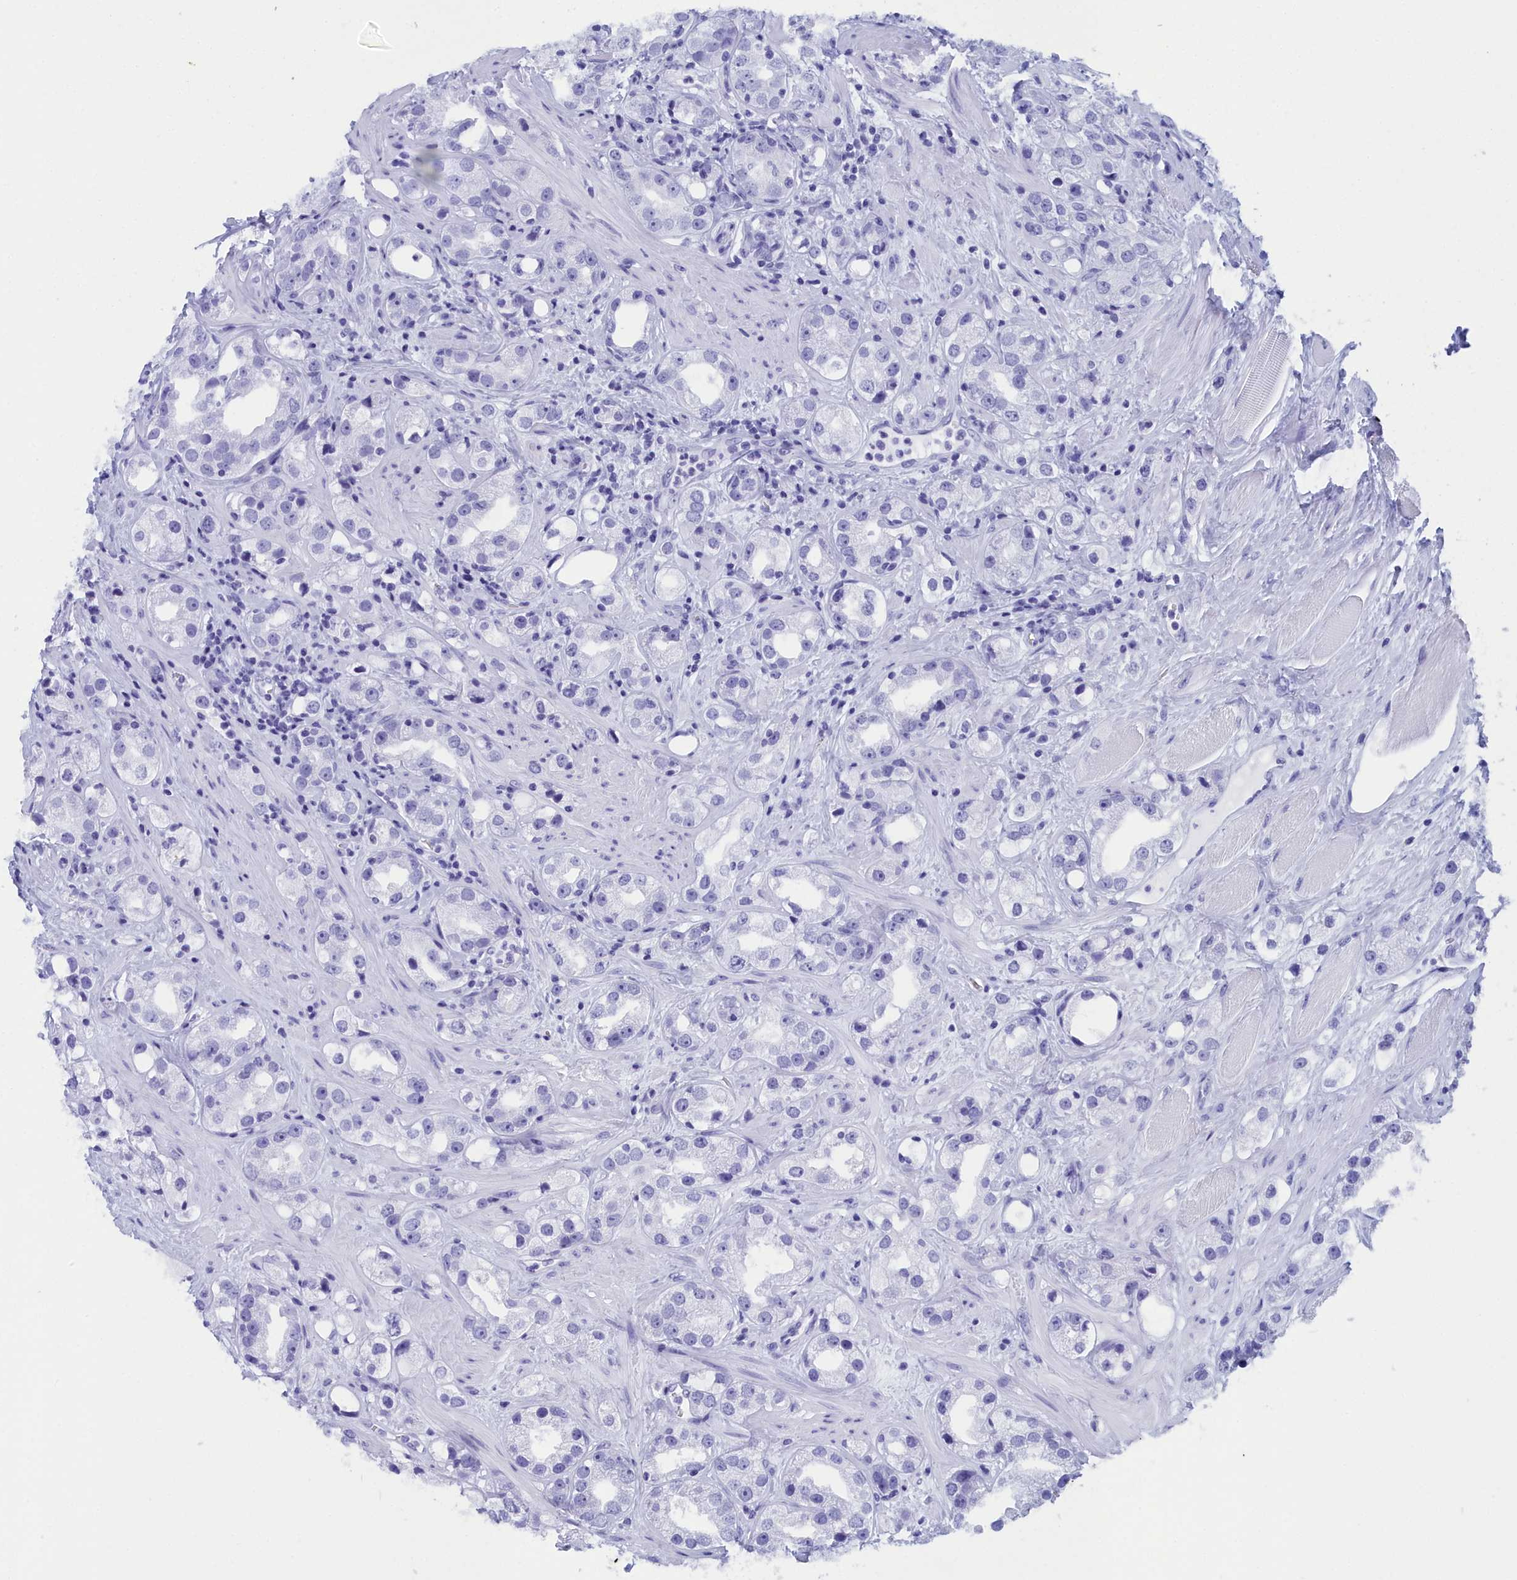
{"staining": {"intensity": "negative", "quantity": "none", "location": "none"}, "tissue": "prostate cancer", "cell_type": "Tumor cells", "image_type": "cancer", "snomed": [{"axis": "morphology", "description": "Adenocarcinoma, NOS"}, {"axis": "topography", "description": "Prostate"}], "caption": "High magnification brightfield microscopy of prostate cancer stained with DAB (brown) and counterstained with hematoxylin (blue): tumor cells show no significant expression.", "gene": "CCDC97", "patient": {"sex": "male", "age": 79}}